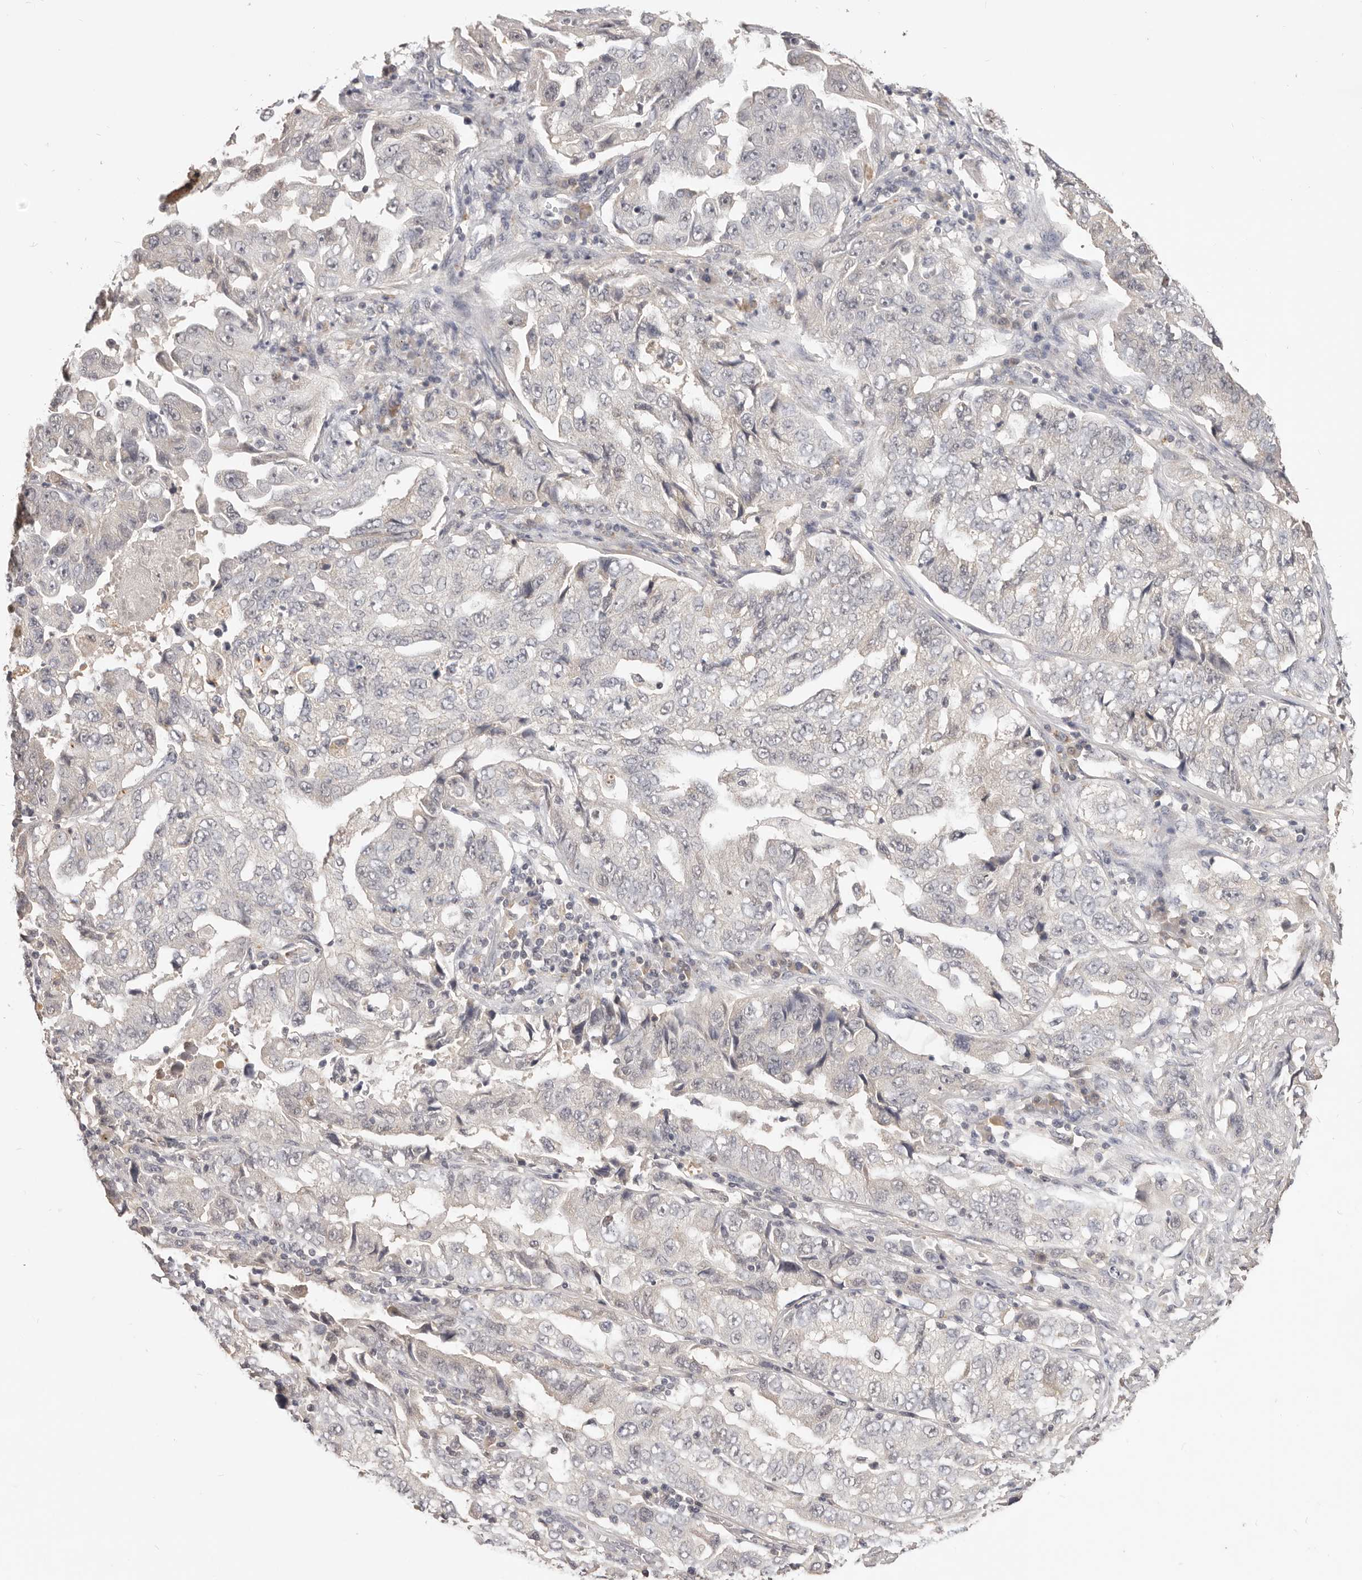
{"staining": {"intensity": "negative", "quantity": "none", "location": "none"}, "tissue": "lung cancer", "cell_type": "Tumor cells", "image_type": "cancer", "snomed": [{"axis": "morphology", "description": "Adenocarcinoma, NOS"}, {"axis": "topography", "description": "Lung"}], "caption": "Human lung cancer stained for a protein using immunohistochemistry (IHC) demonstrates no expression in tumor cells.", "gene": "TSPAN13", "patient": {"sex": "female", "age": 51}}